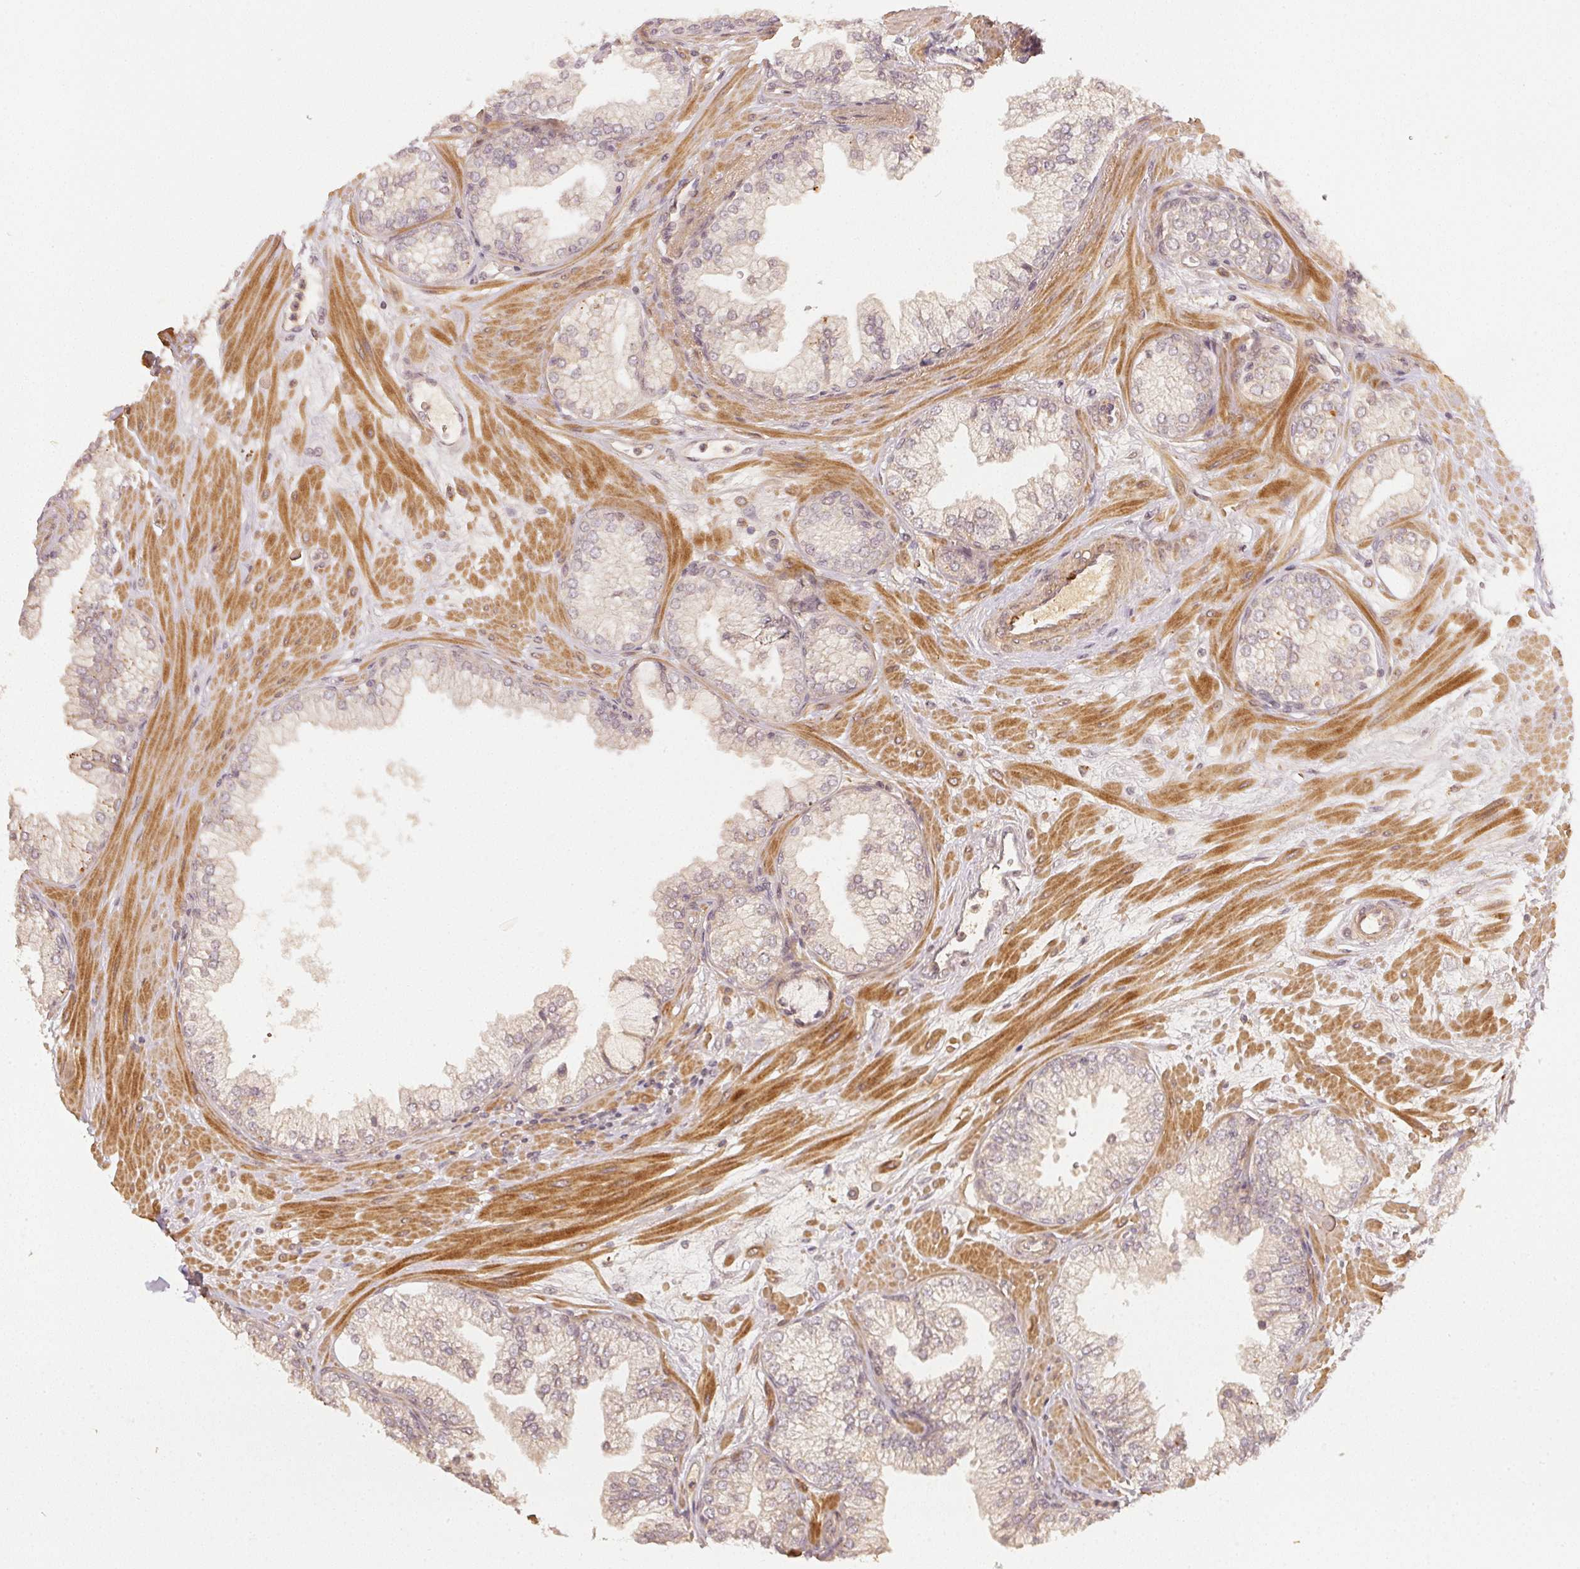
{"staining": {"intensity": "negative", "quantity": "none", "location": "none"}, "tissue": "prostate", "cell_type": "Glandular cells", "image_type": "normal", "snomed": [{"axis": "morphology", "description": "Normal tissue, NOS"}, {"axis": "topography", "description": "Prostate"}, {"axis": "topography", "description": "Peripheral nerve tissue"}], "caption": "This is an immunohistochemistry (IHC) image of benign prostate. There is no expression in glandular cells.", "gene": "SERPINE1", "patient": {"sex": "male", "age": 61}}